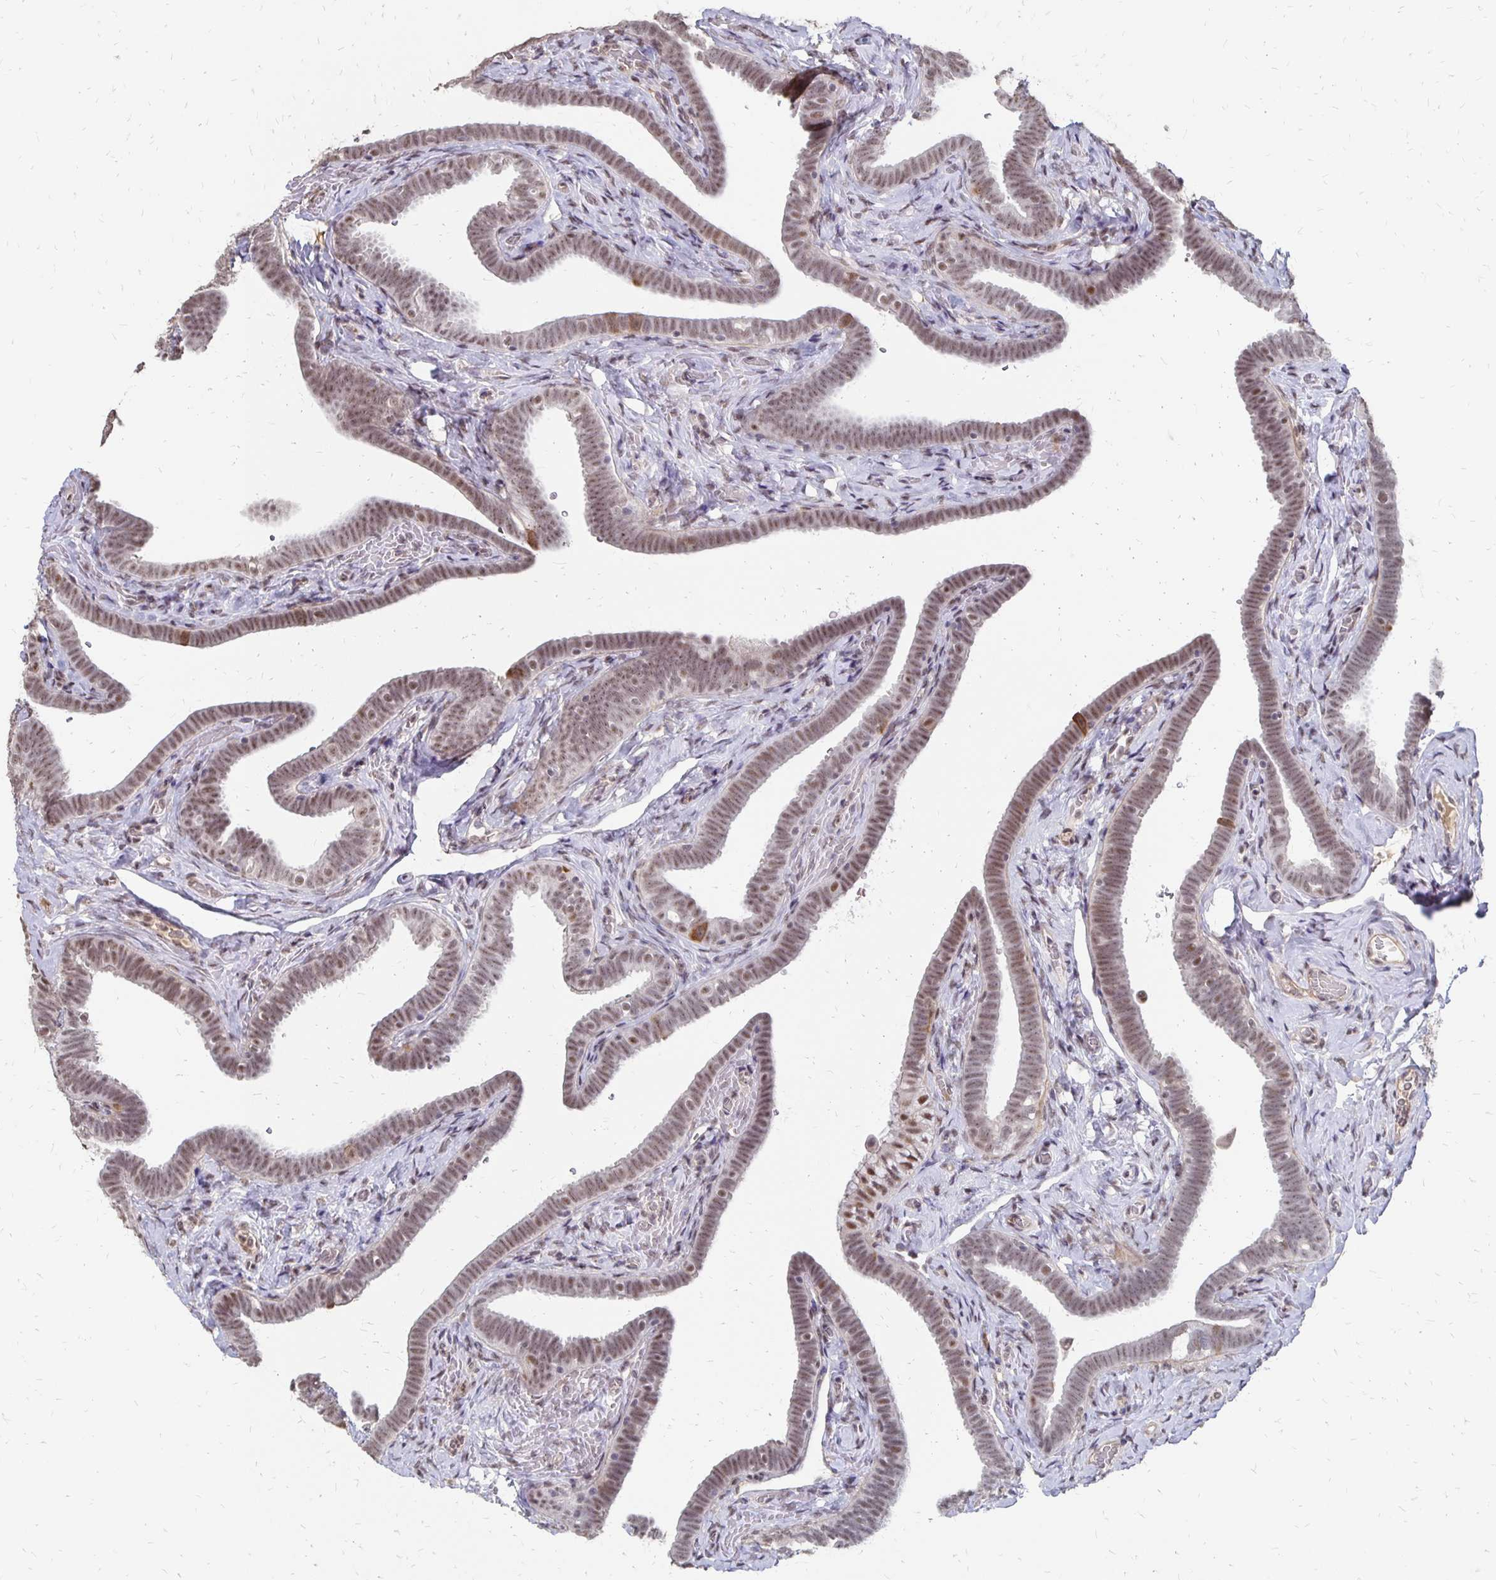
{"staining": {"intensity": "weak", "quantity": ">75%", "location": "nuclear"}, "tissue": "fallopian tube", "cell_type": "Glandular cells", "image_type": "normal", "snomed": [{"axis": "morphology", "description": "Normal tissue, NOS"}, {"axis": "topography", "description": "Fallopian tube"}], "caption": "Immunohistochemistry (IHC) photomicrograph of benign human fallopian tube stained for a protein (brown), which reveals low levels of weak nuclear positivity in about >75% of glandular cells.", "gene": "CLASRP", "patient": {"sex": "female", "age": 69}}